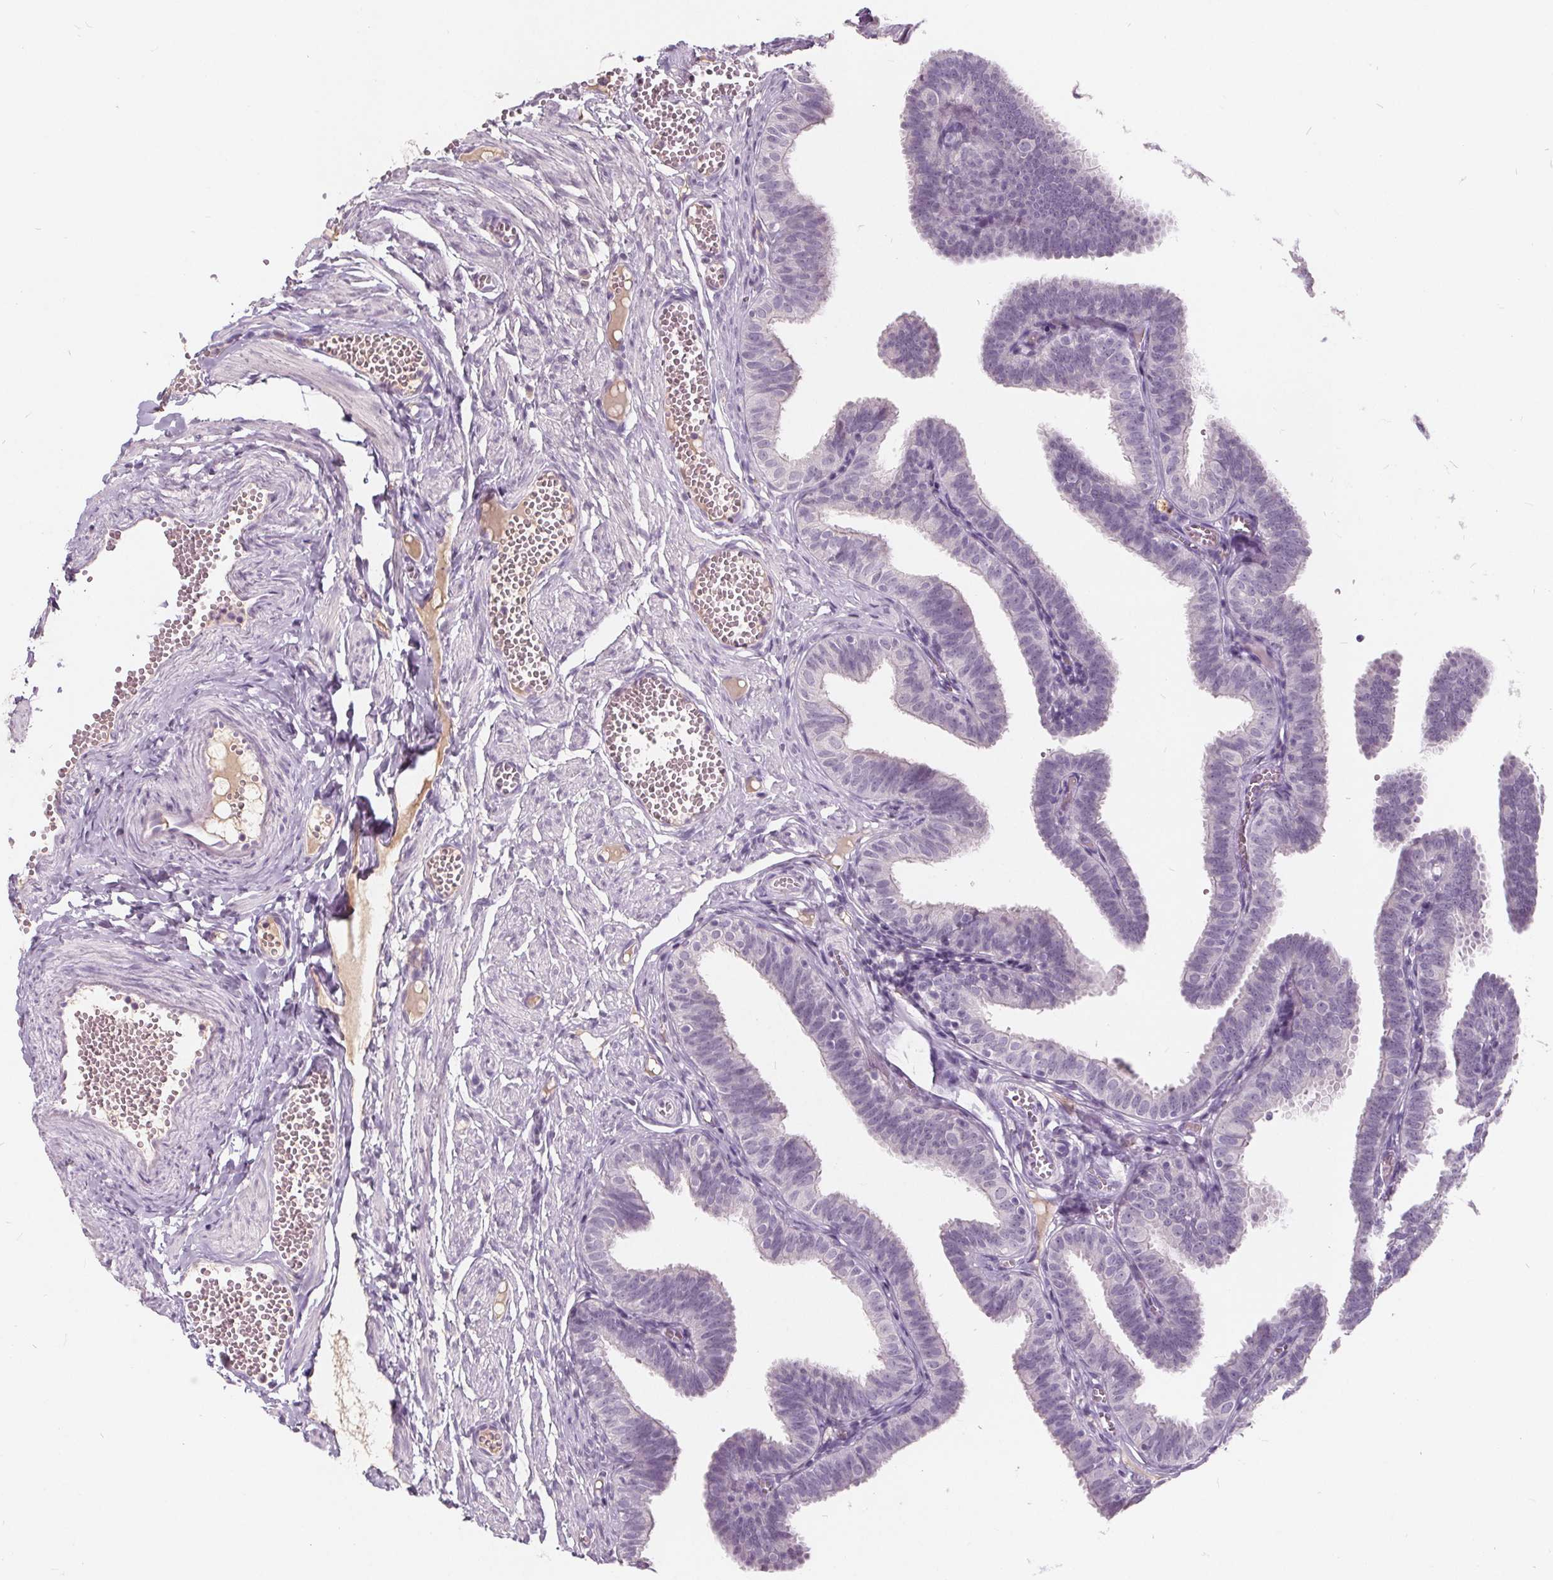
{"staining": {"intensity": "negative", "quantity": "none", "location": "none"}, "tissue": "fallopian tube", "cell_type": "Glandular cells", "image_type": "normal", "snomed": [{"axis": "morphology", "description": "Normal tissue, NOS"}, {"axis": "topography", "description": "Fallopian tube"}], "caption": "This micrograph is of benign fallopian tube stained with immunohistochemistry to label a protein in brown with the nuclei are counter-stained blue. There is no staining in glandular cells. Nuclei are stained in blue.", "gene": "PLA2G2E", "patient": {"sex": "female", "age": 25}}